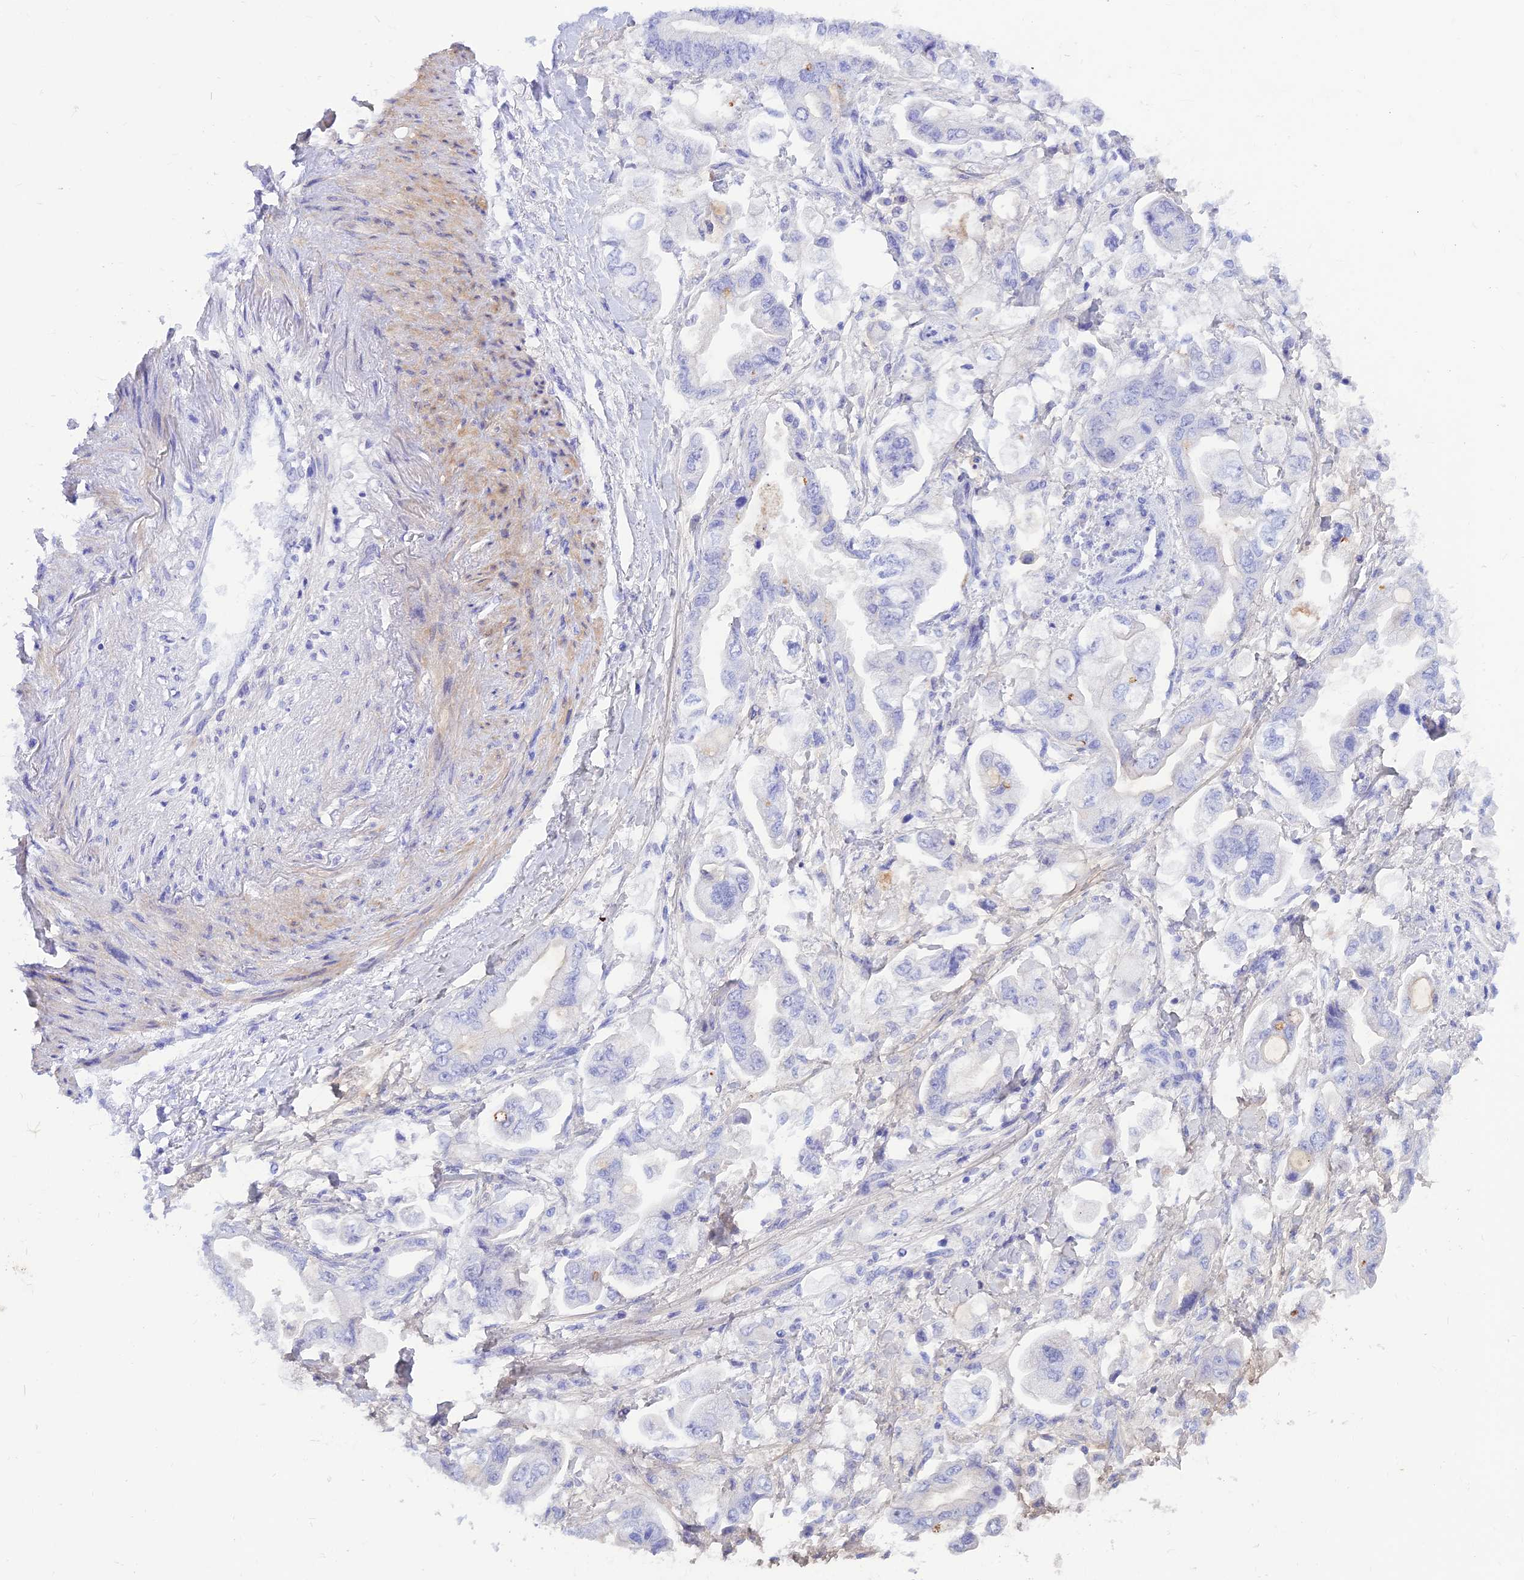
{"staining": {"intensity": "negative", "quantity": "none", "location": "none"}, "tissue": "stomach cancer", "cell_type": "Tumor cells", "image_type": "cancer", "snomed": [{"axis": "morphology", "description": "Adenocarcinoma, NOS"}, {"axis": "topography", "description": "Stomach"}], "caption": "The histopathology image exhibits no significant positivity in tumor cells of stomach adenocarcinoma. (IHC, brightfield microscopy, high magnification).", "gene": "PRNP", "patient": {"sex": "male", "age": 62}}